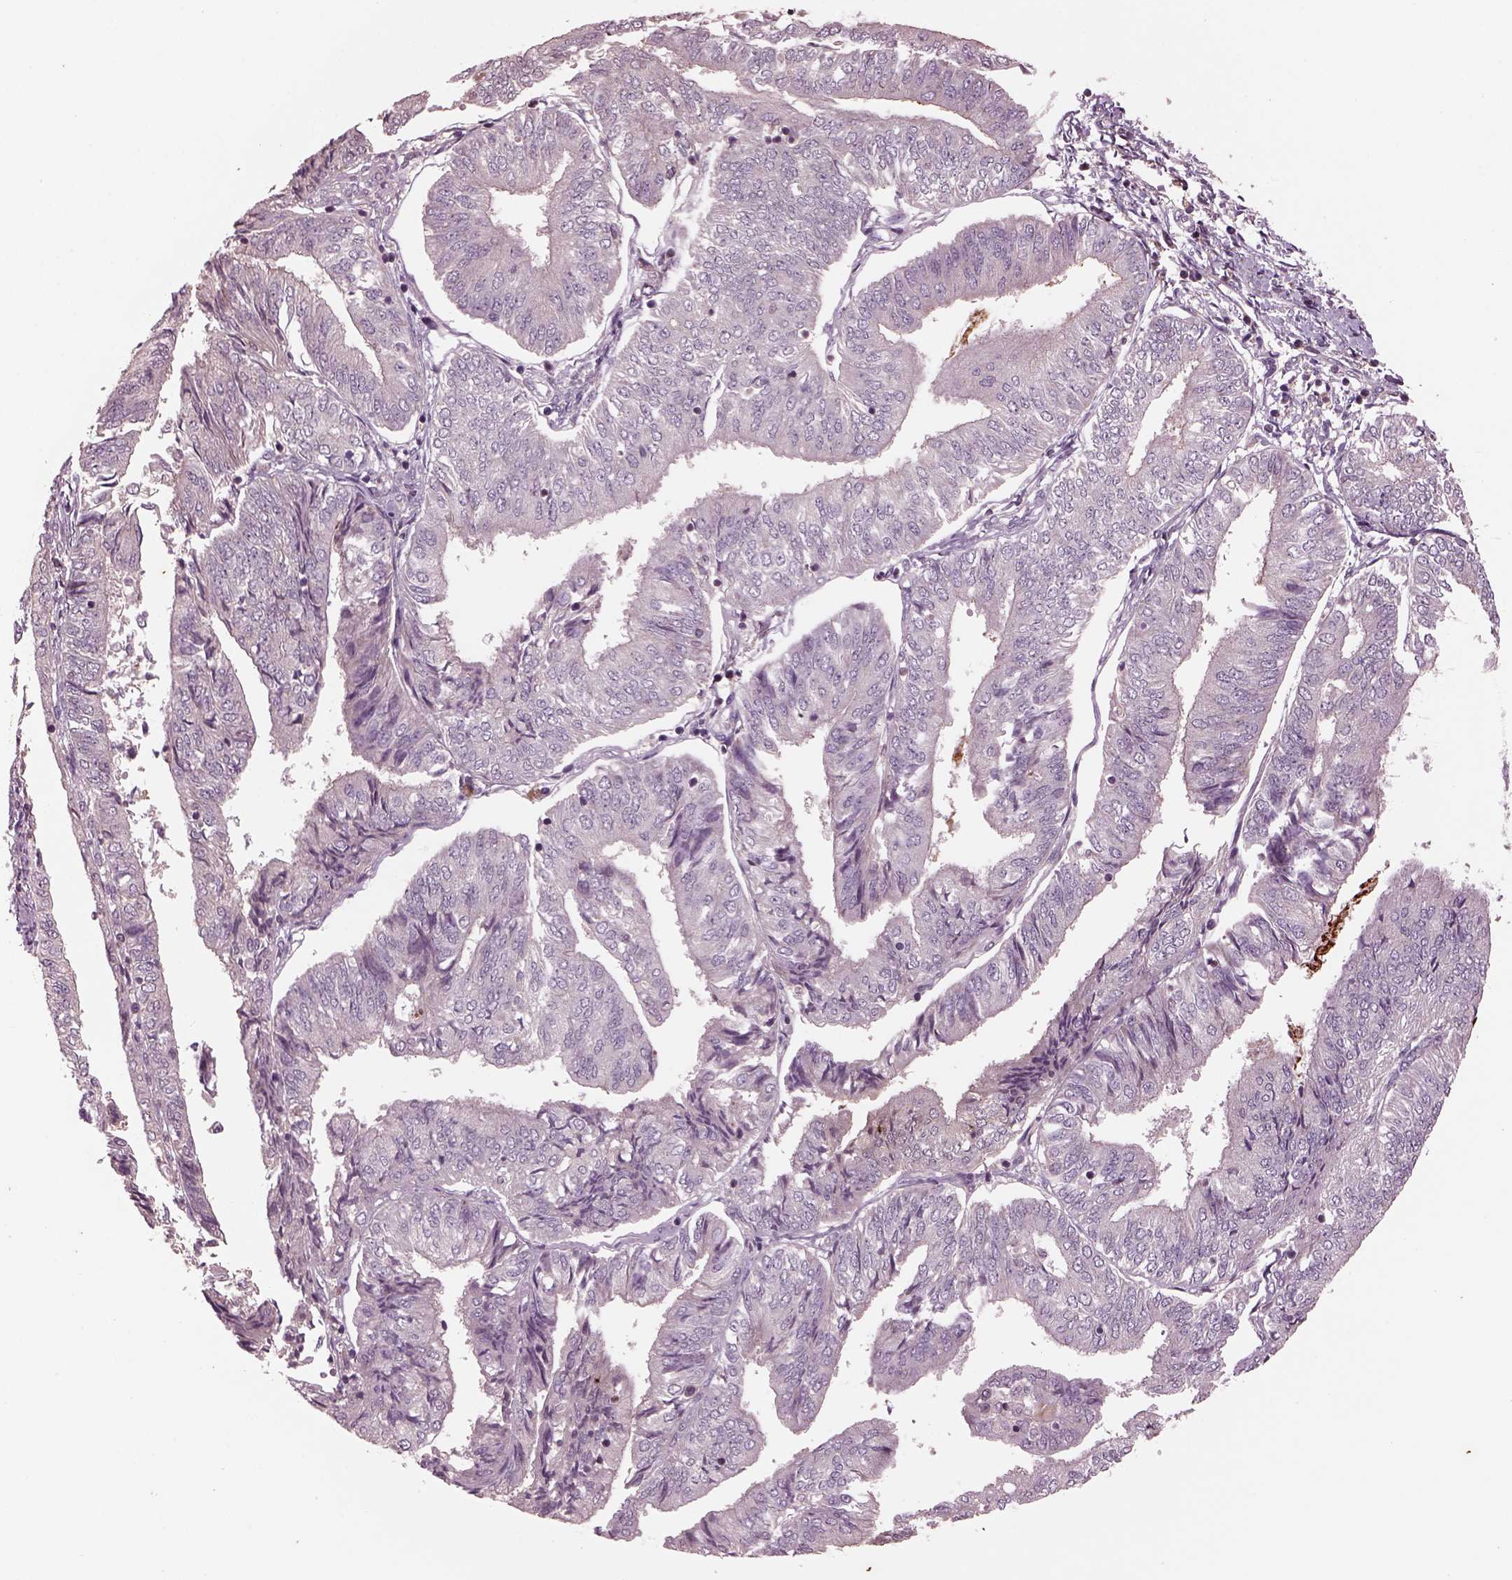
{"staining": {"intensity": "negative", "quantity": "none", "location": "none"}, "tissue": "endometrial cancer", "cell_type": "Tumor cells", "image_type": "cancer", "snomed": [{"axis": "morphology", "description": "Adenocarcinoma, NOS"}, {"axis": "topography", "description": "Endometrium"}], "caption": "DAB (3,3'-diaminobenzidine) immunohistochemical staining of adenocarcinoma (endometrial) demonstrates no significant expression in tumor cells. The staining was performed using DAB (3,3'-diaminobenzidine) to visualize the protein expression in brown, while the nuclei were stained in blue with hematoxylin (Magnification: 20x).", "gene": "PTX4", "patient": {"sex": "female", "age": 58}}